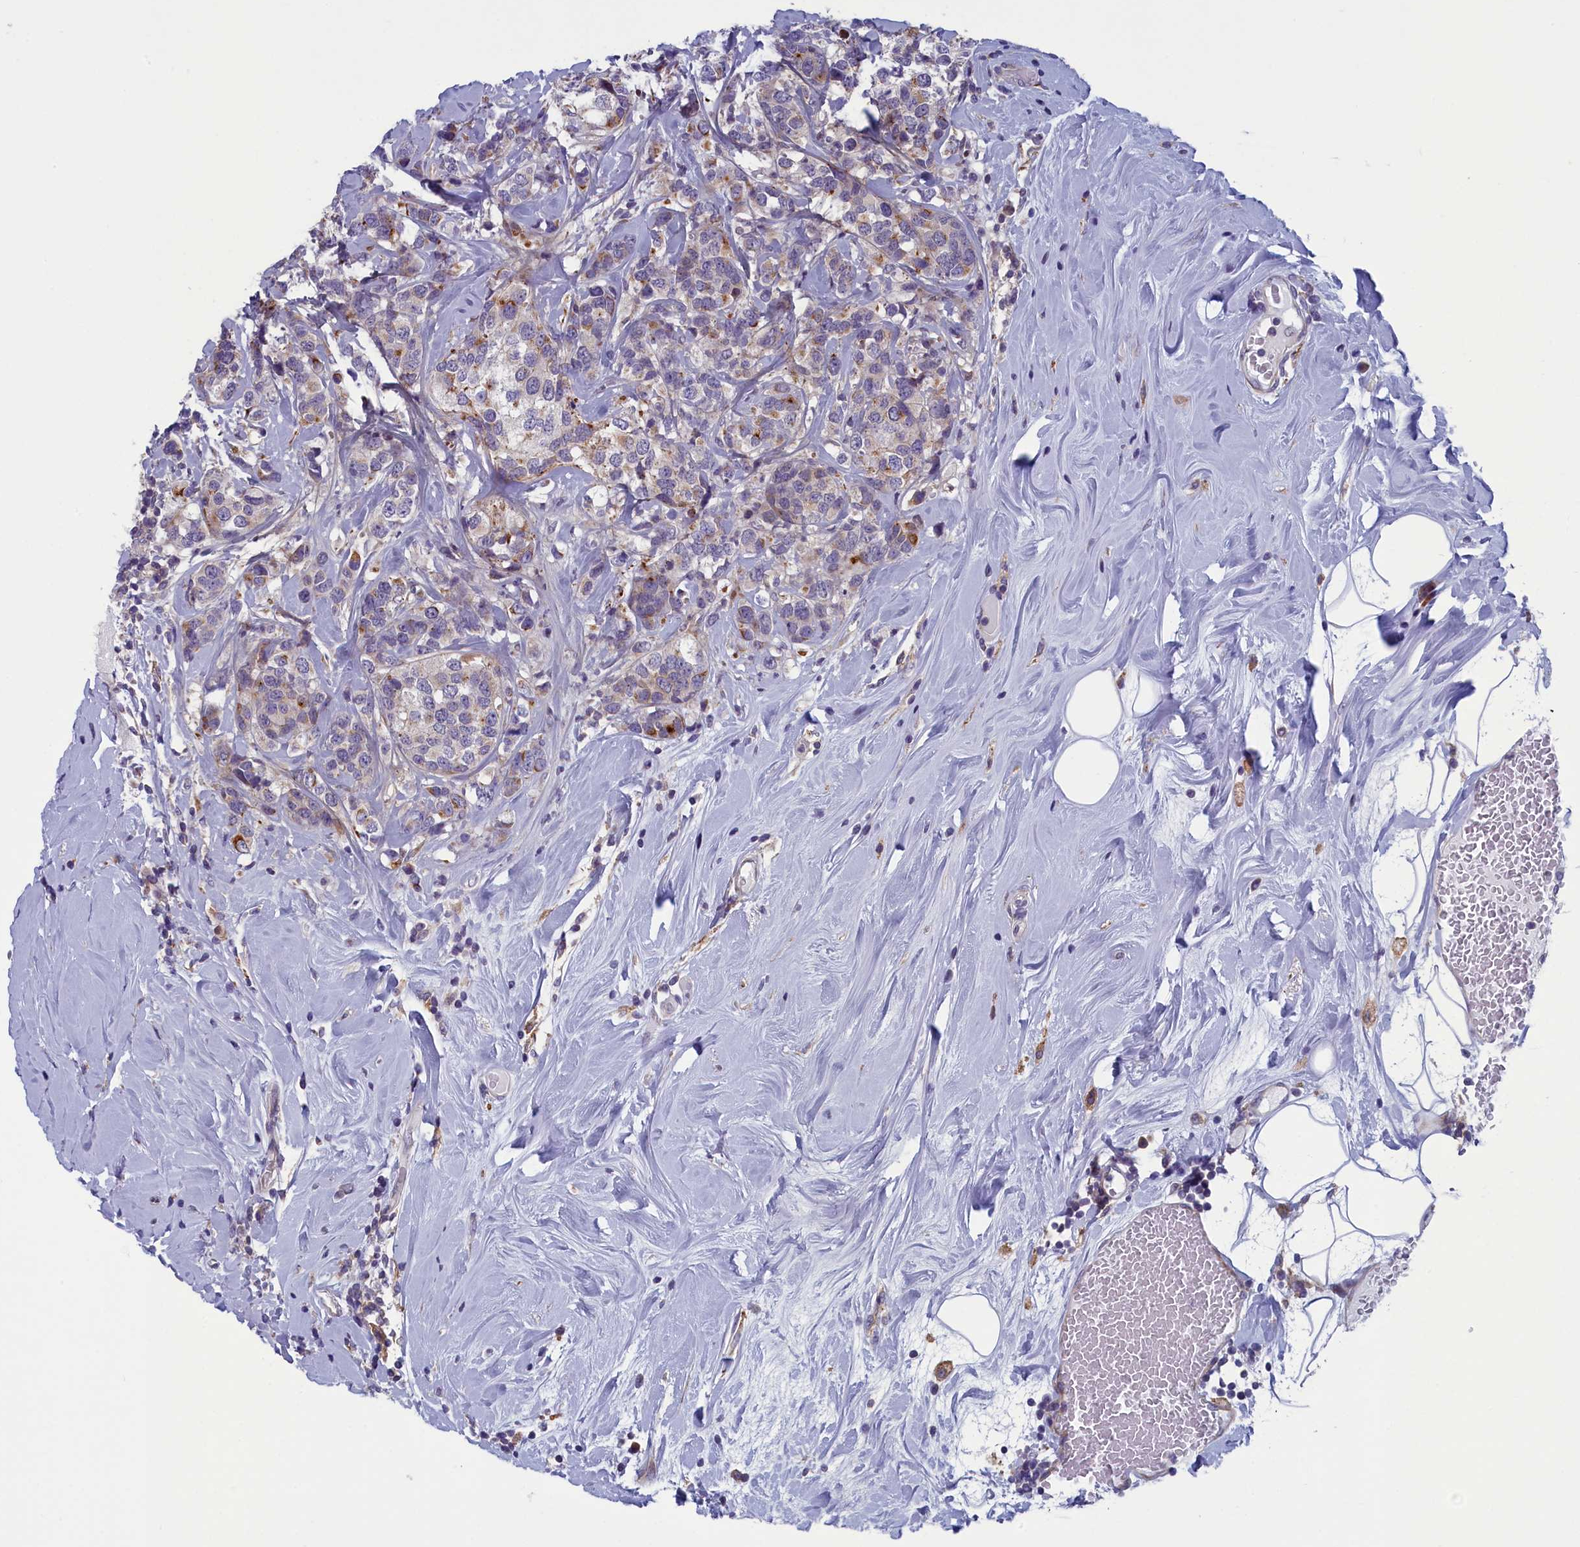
{"staining": {"intensity": "moderate", "quantity": "<25%", "location": "cytoplasmic/membranous"}, "tissue": "breast cancer", "cell_type": "Tumor cells", "image_type": "cancer", "snomed": [{"axis": "morphology", "description": "Lobular carcinoma"}, {"axis": "topography", "description": "Breast"}], "caption": "Brown immunohistochemical staining in breast lobular carcinoma demonstrates moderate cytoplasmic/membranous staining in about <25% of tumor cells.", "gene": "ANKRD39", "patient": {"sex": "female", "age": 59}}